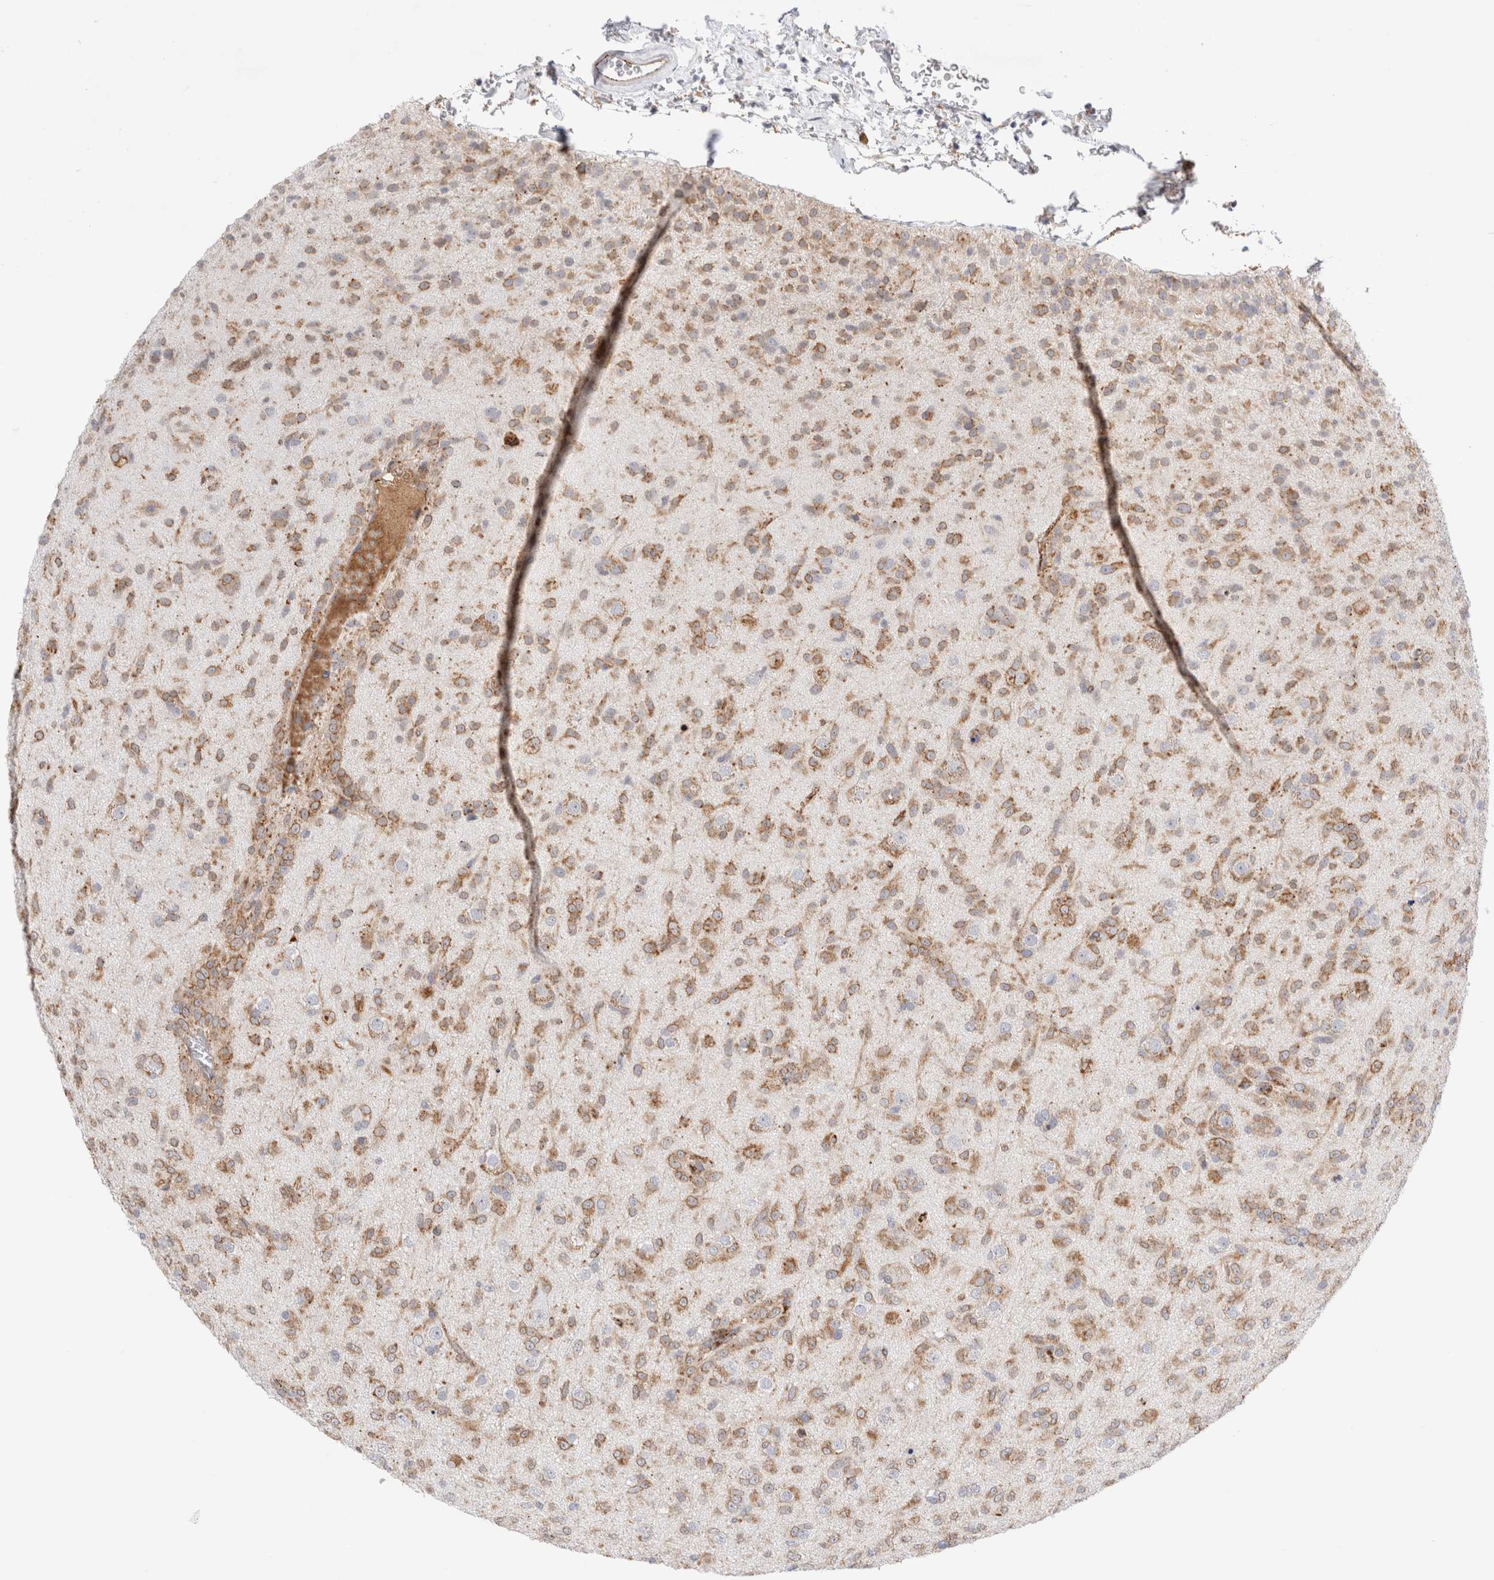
{"staining": {"intensity": "moderate", "quantity": ">75%", "location": "cytoplasmic/membranous"}, "tissue": "glioma", "cell_type": "Tumor cells", "image_type": "cancer", "snomed": [{"axis": "morphology", "description": "Glioma, malignant, Low grade"}, {"axis": "topography", "description": "Brain"}], "caption": "IHC image of neoplastic tissue: human malignant glioma (low-grade) stained using immunohistochemistry exhibits medium levels of moderate protein expression localized specifically in the cytoplasmic/membranous of tumor cells, appearing as a cytoplasmic/membranous brown color.", "gene": "CNPY4", "patient": {"sex": "male", "age": 65}}